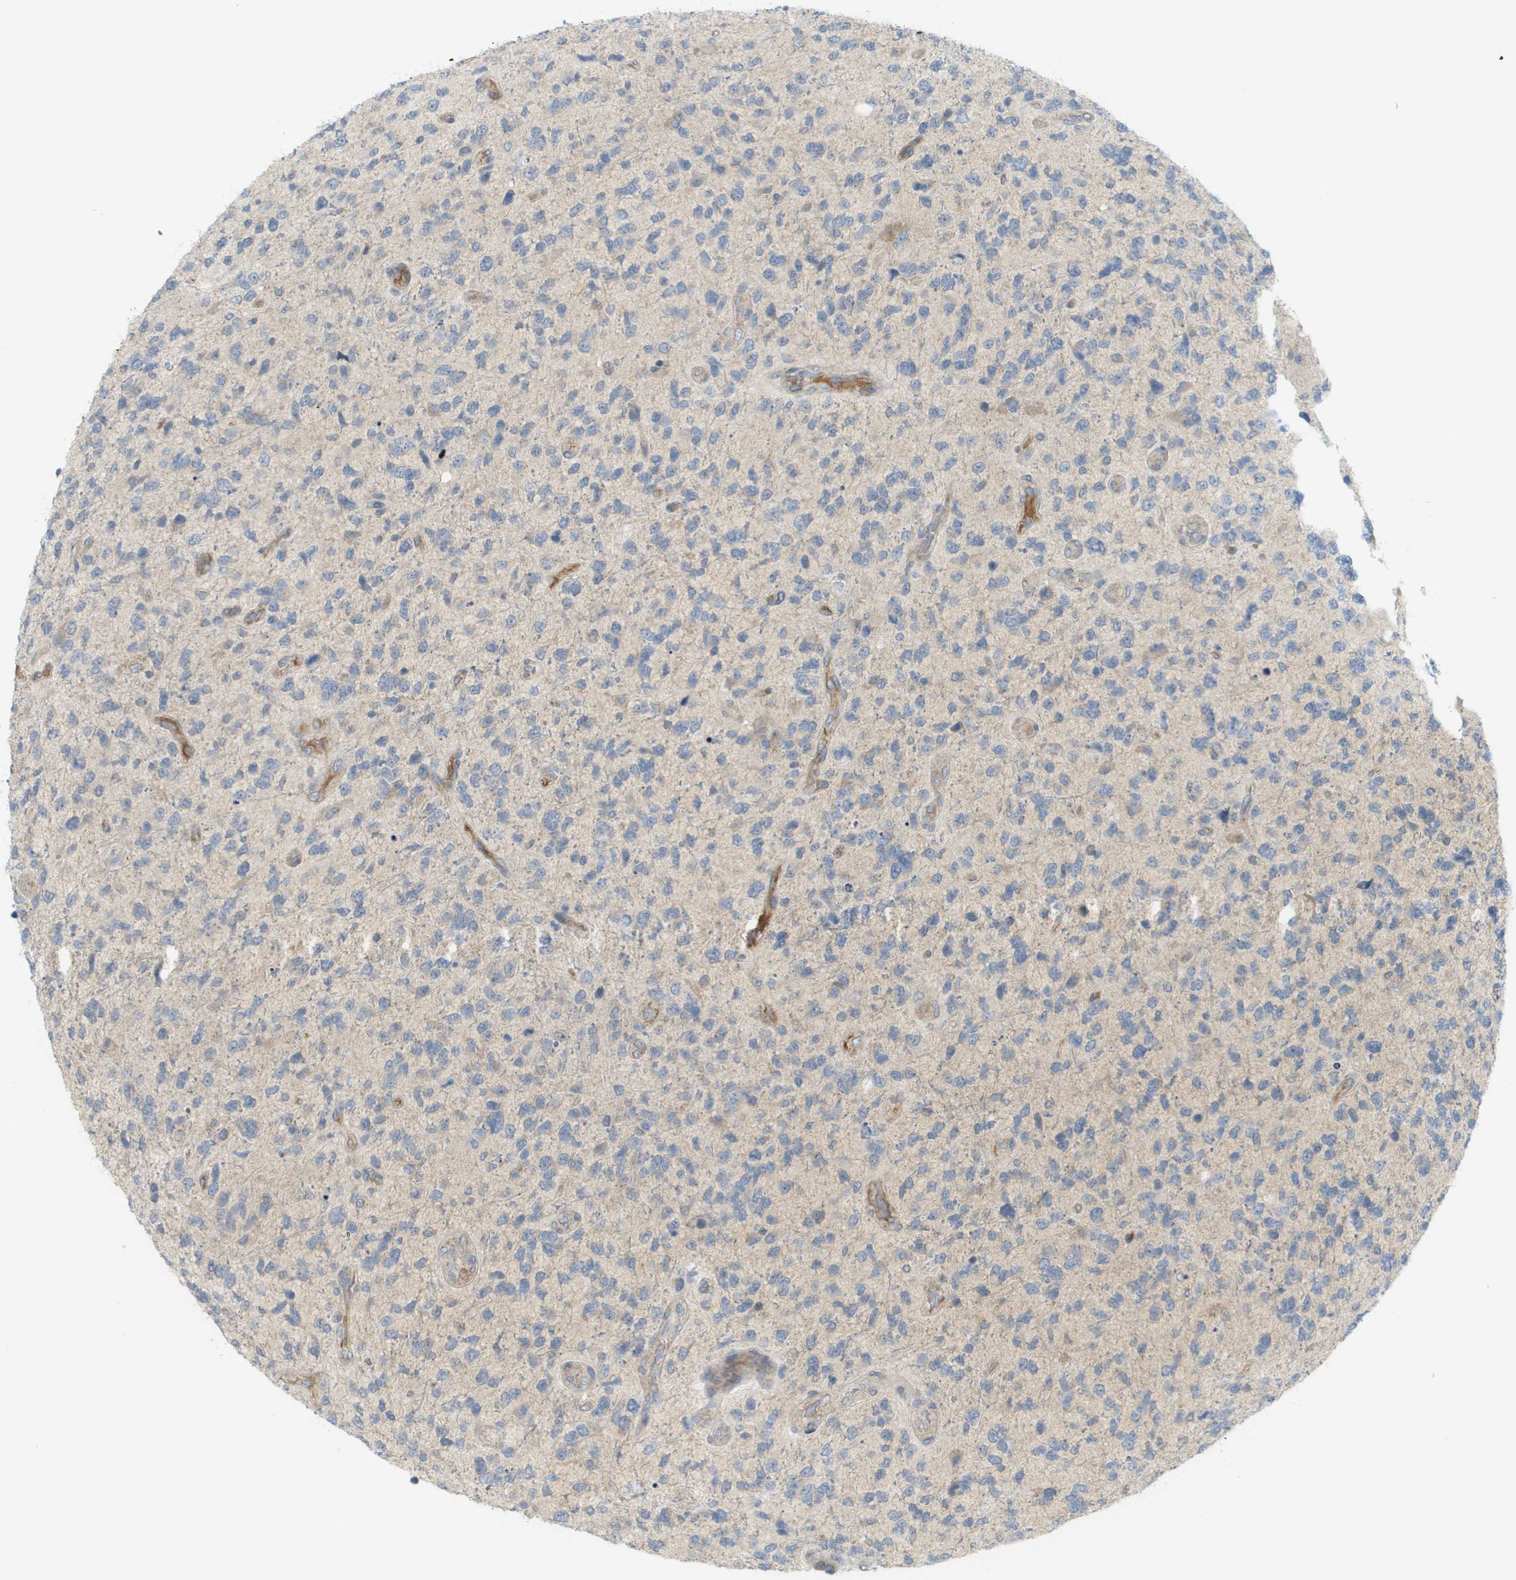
{"staining": {"intensity": "weak", "quantity": ">75%", "location": "cytoplasmic/membranous"}, "tissue": "glioma", "cell_type": "Tumor cells", "image_type": "cancer", "snomed": [{"axis": "morphology", "description": "Glioma, malignant, High grade"}, {"axis": "topography", "description": "Brain"}], "caption": "Immunohistochemistry (IHC) (DAB) staining of glioma demonstrates weak cytoplasmic/membranous protein positivity in approximately >75% of tumor cells. The protein is shown in brown color, while the nuclei are stained blue.", "gene": "PROC", "patient": {"sex": "female", "age": 58}}